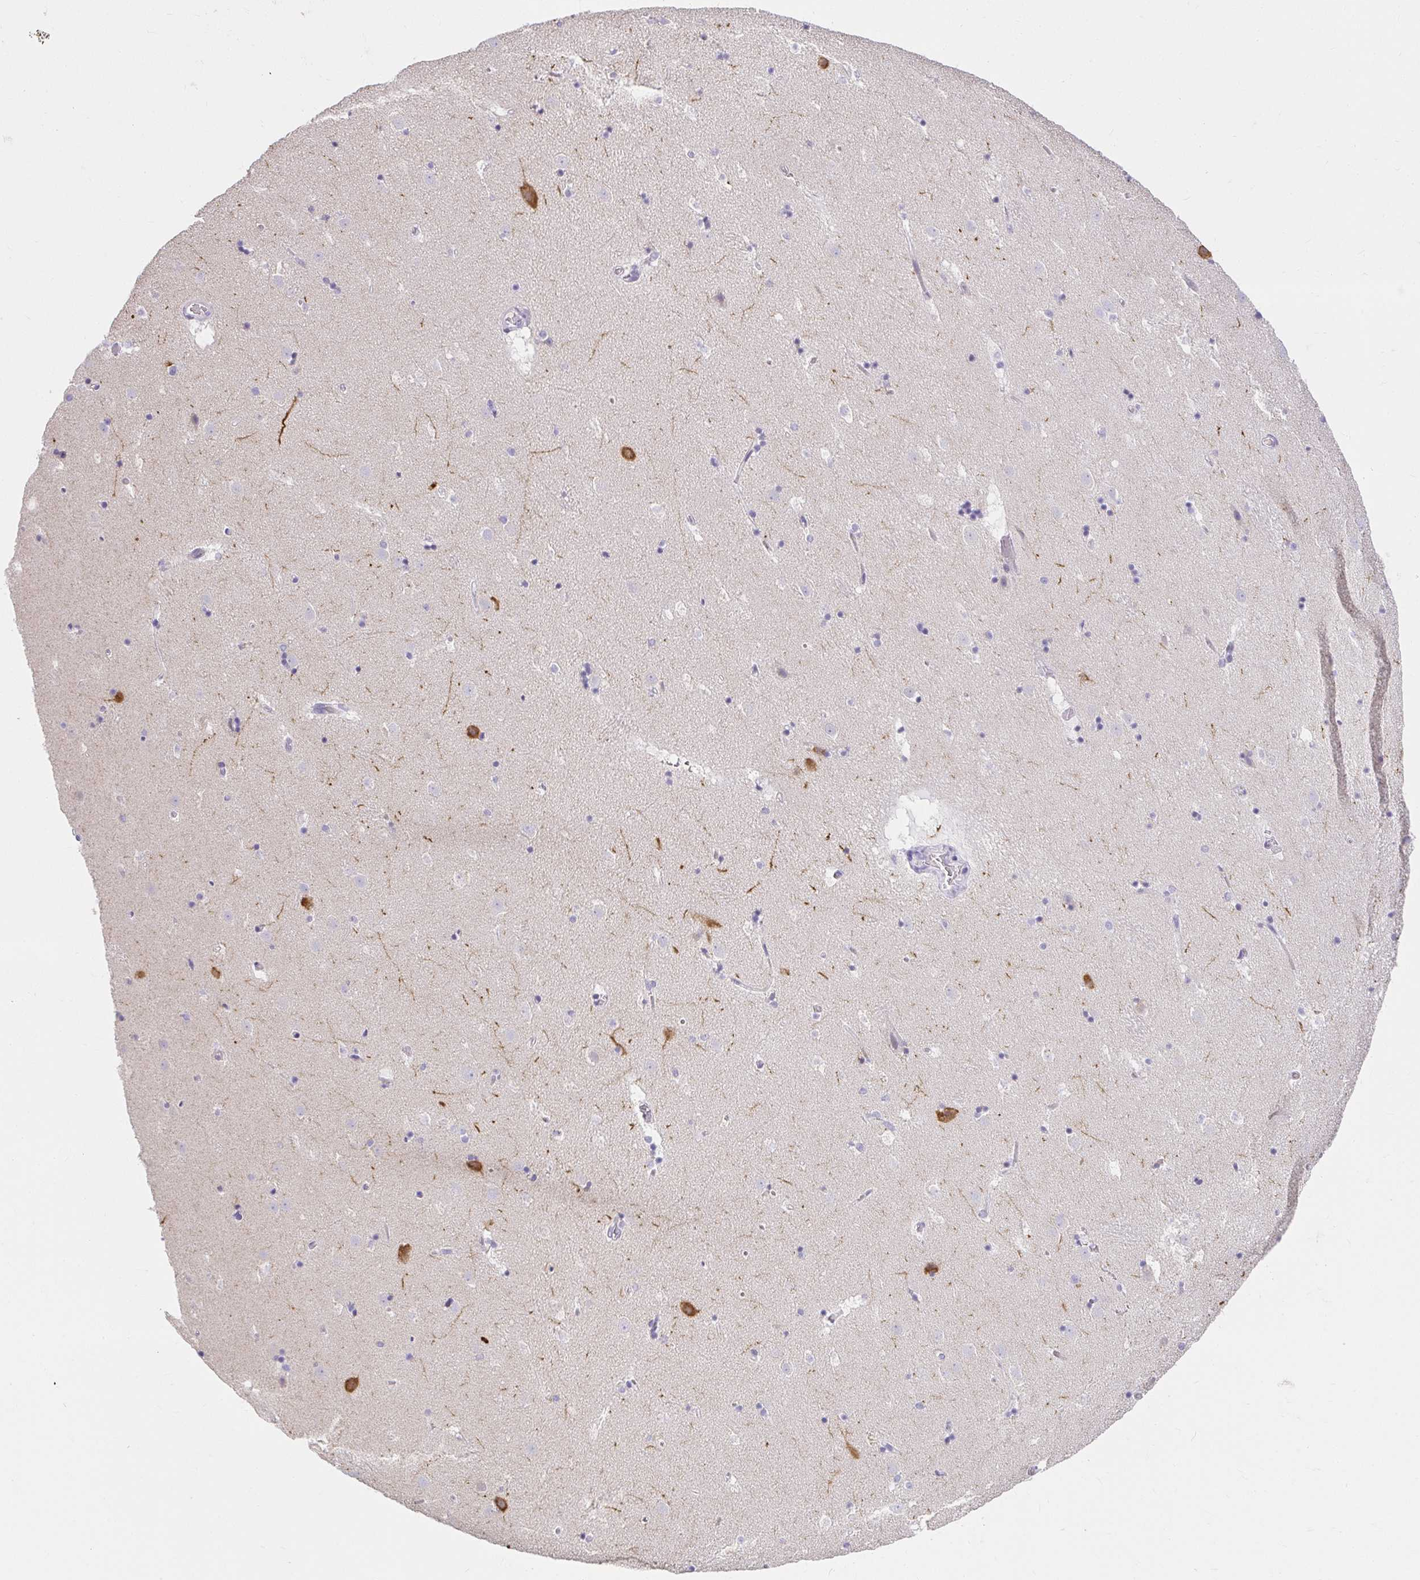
{"staining": {"intensity": "strong", "quantity": "<25%", "location": "cytoplasmic/membranous"}, "tissue": "caudate", "cell_type": "Glial cells", "image_type": "normal", "snomed": [{"axis": "morphology", "description": "Normal tissue, NOS"}, {"axis": "topography", "description": "Lateral ventricle wall"}], "caption": "High-power microscopy captured an IHC histopathology image of unremarkable caudate, revealing strong cytoplasmic/membranous expression in approximately <25% of glial cells. The protein of interest is stained brown, and the nuclei are stained in blue (DAB (3,3'-diaminobenzidine) IHC with brightfield microscopy, high magnification).", "gene": "VGLL1", "patient": {"sex": "male", "age": 37}}